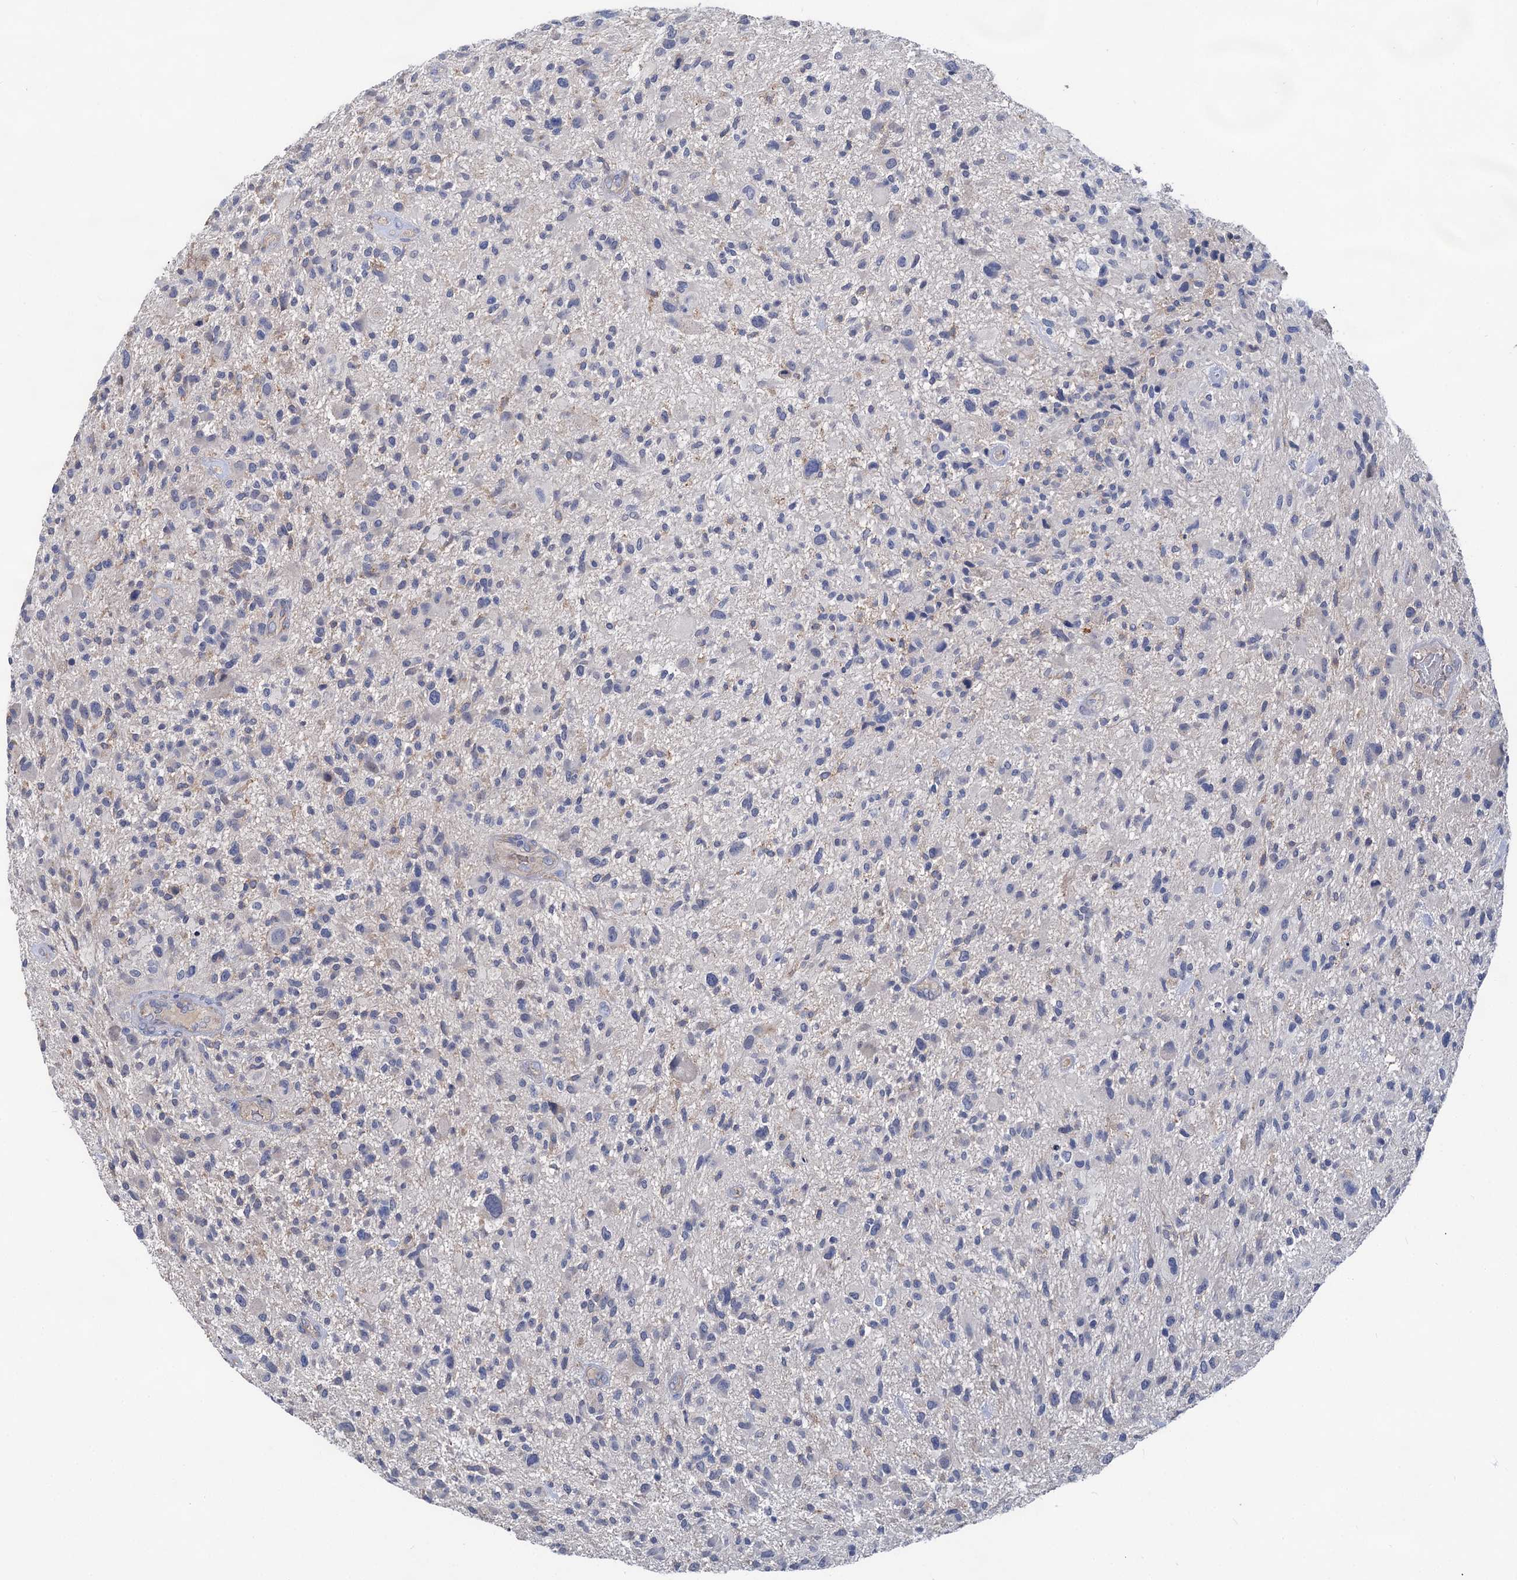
{"staining": {"intensity": "negative", "quantity": "none", "location": "none"}, "tissue": "glioma", "cell_type": "Tumor cells", "image_type": "cancer", "snomed": [{"axis": "morphology", "description": "Glioma, malignant, High grade"}, {"axis": "topography", "description": "Brain"}], "caption": "IHC micrograph of glioma stained for a protein (brown), which demonstrates no staining in tumor cells.", "gene": "HVCN1", "patient": {"sex": "male", "age": 47}}